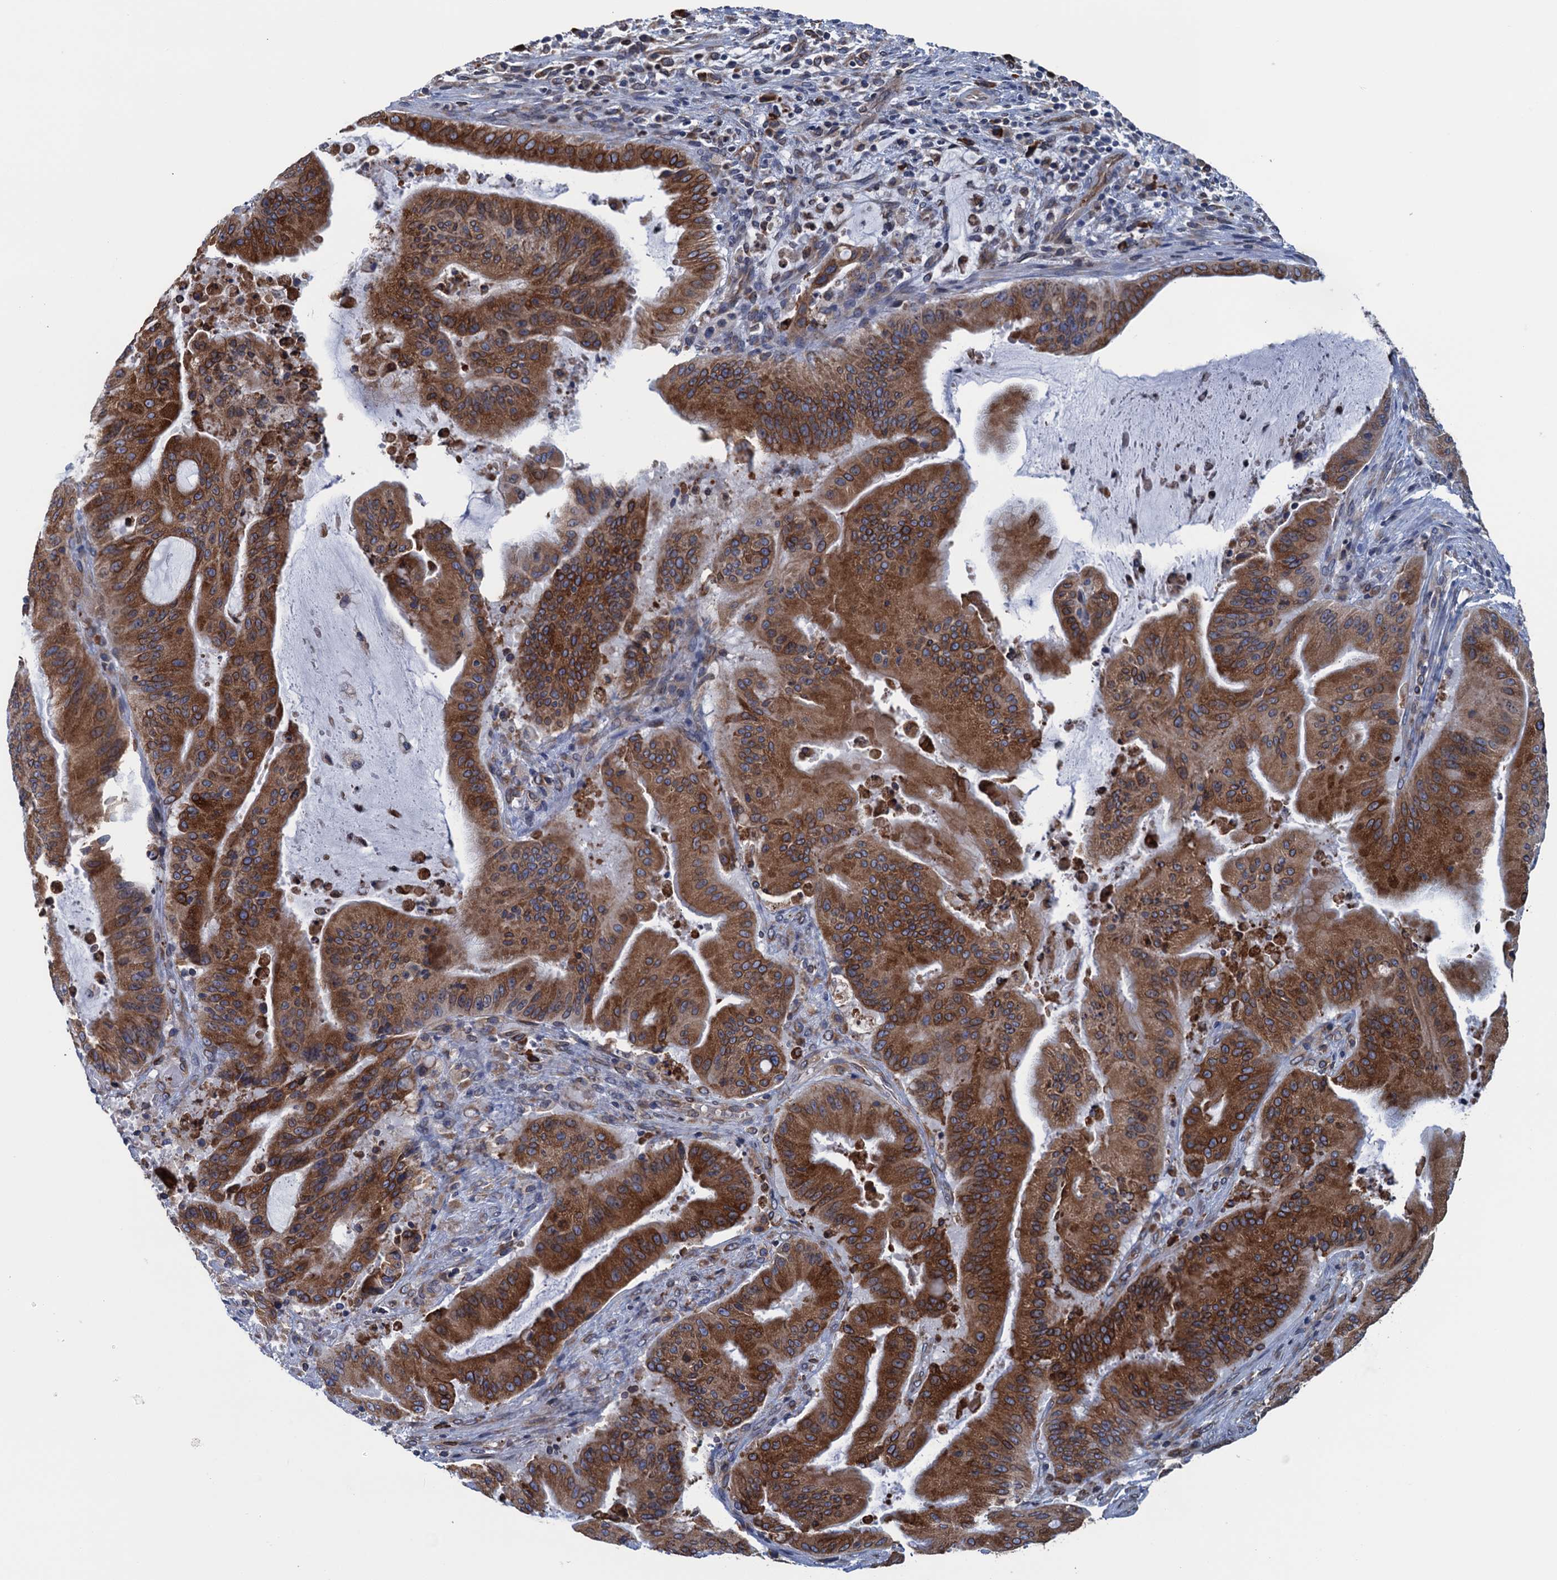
{"staining": {"intensity": "strong", "quantity": ">75%", "location": "cytoplasmic/membranous"}, "tissue": "liver cancer", "cell_type": "Tumor cells", "image_type": "cancer", "snomed": [{"axis": "morphology", "description": "Normal tissue, NOS"}, {"axis": "morphology", "description": "Cholangiocarcinoma"}, {"axis": "topography", "description": "Liver"}, {"axis": "topography", "description": "Peripheral nerve tissue"}], "caption": "This photomicrograph shows liver cancer stained with IHC to label a protein in brown. The cytoplasmic/membranous of tumor cells show strong positivity for the protein. Nuclei are counter-stained blue.", "gene": "TMEM205", "patient": {"sex": "female", "age": 73}}